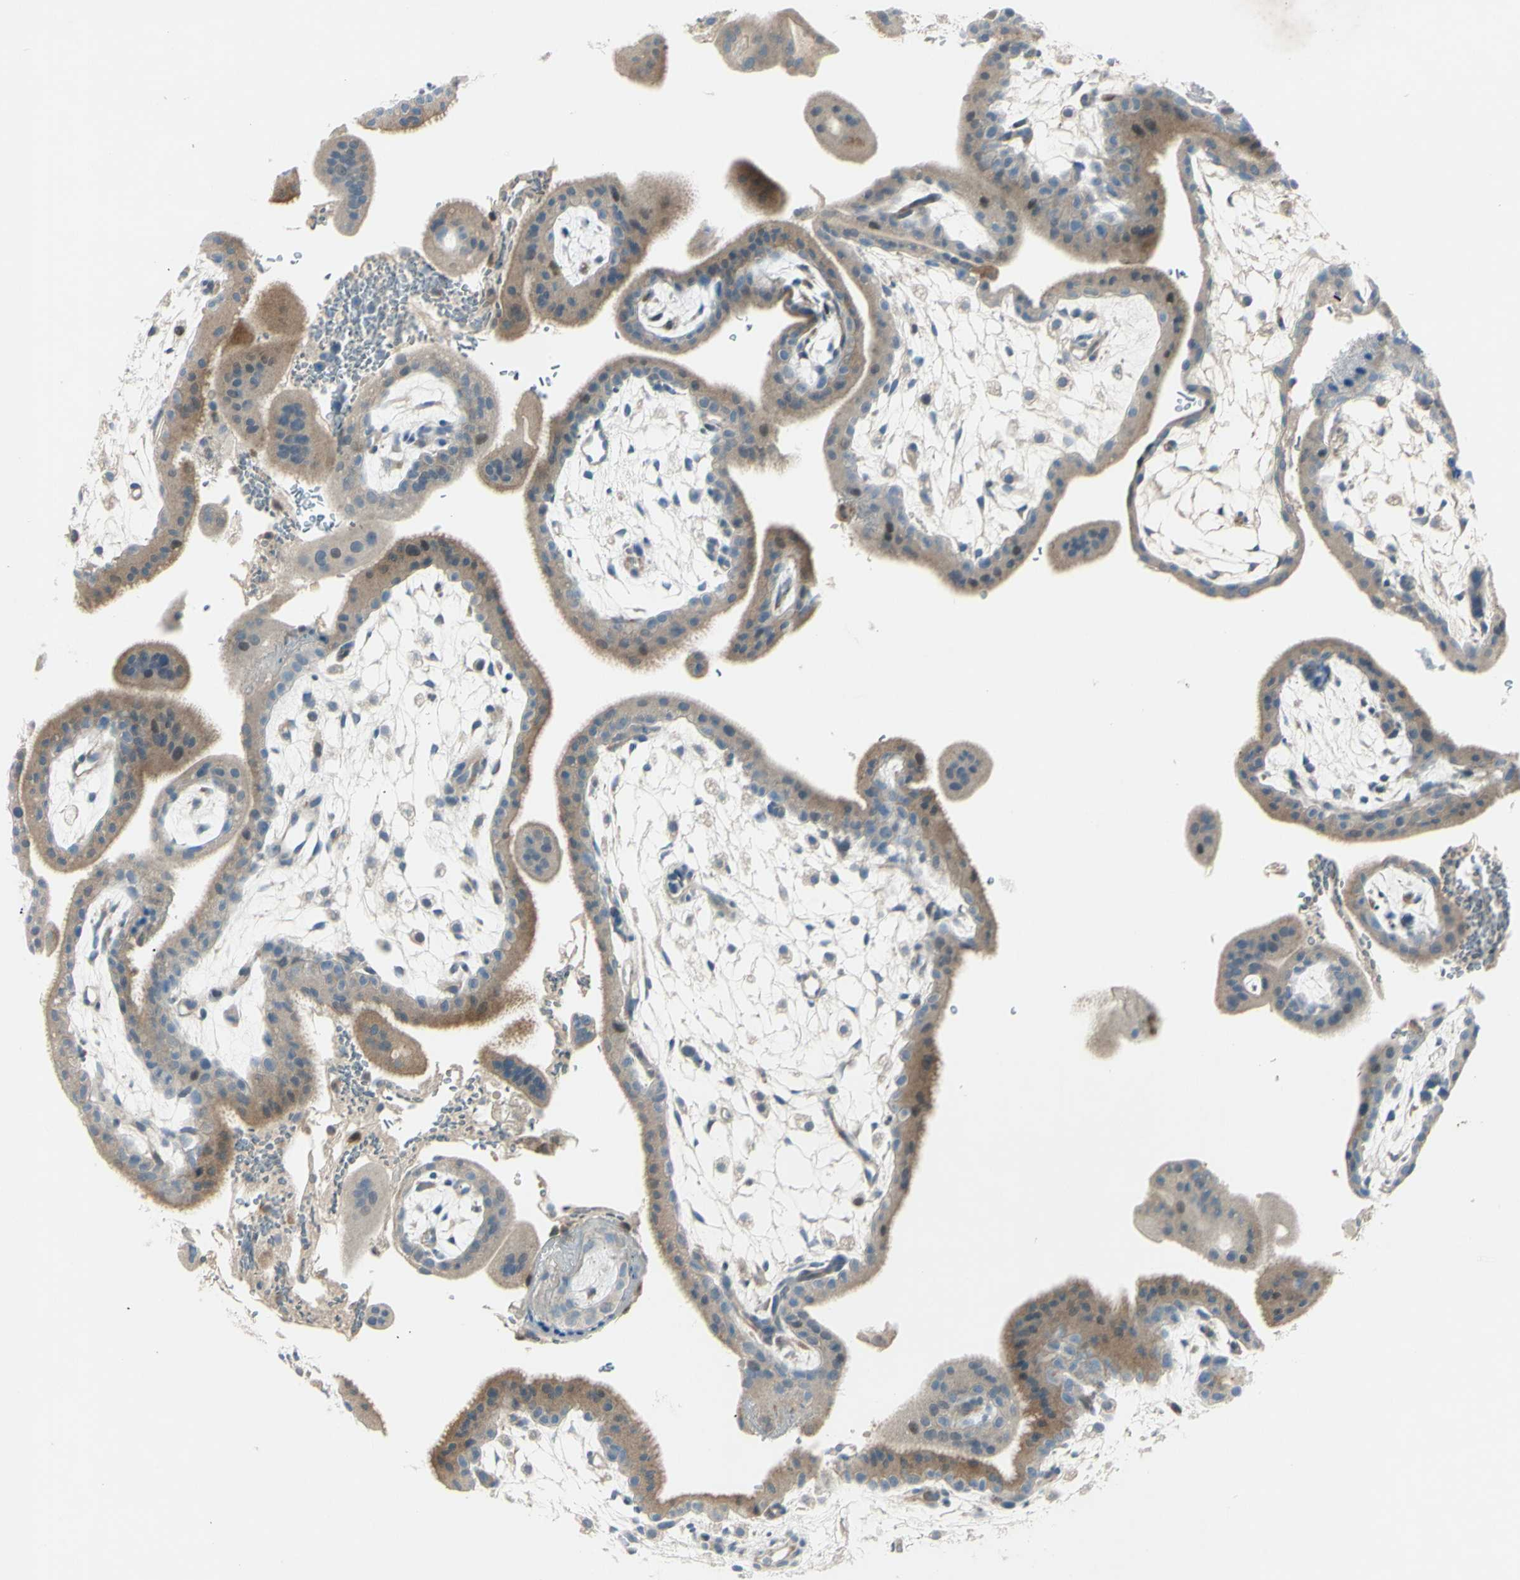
{"staining": {"intensity": "weak", "quantity": "25%-75%", "location": "cytoplasmic/membranous,nuclear"}, "tissue": "placenta", "cell_type": "Trophoblastic cells", "image_type": "normal", "snomed": [{"axis": "morphology", "description": "Normal tissue, NOS"}, {"axis": "topography", "description": "Placenta"}], "caption": "A low amount of weak cytoplasmic/membranous,nuclear positivity is present in approximately 25%-75% of trophoblastic cells in unremarkable placenta. The staining was performed using DAB to visualize the protein expression in brown, while the nuclei were stained in blue with hematoxylin (Magnification: 20x).", "gene": "C1orf159", "patient": {"sex": "female", "age": 35}}